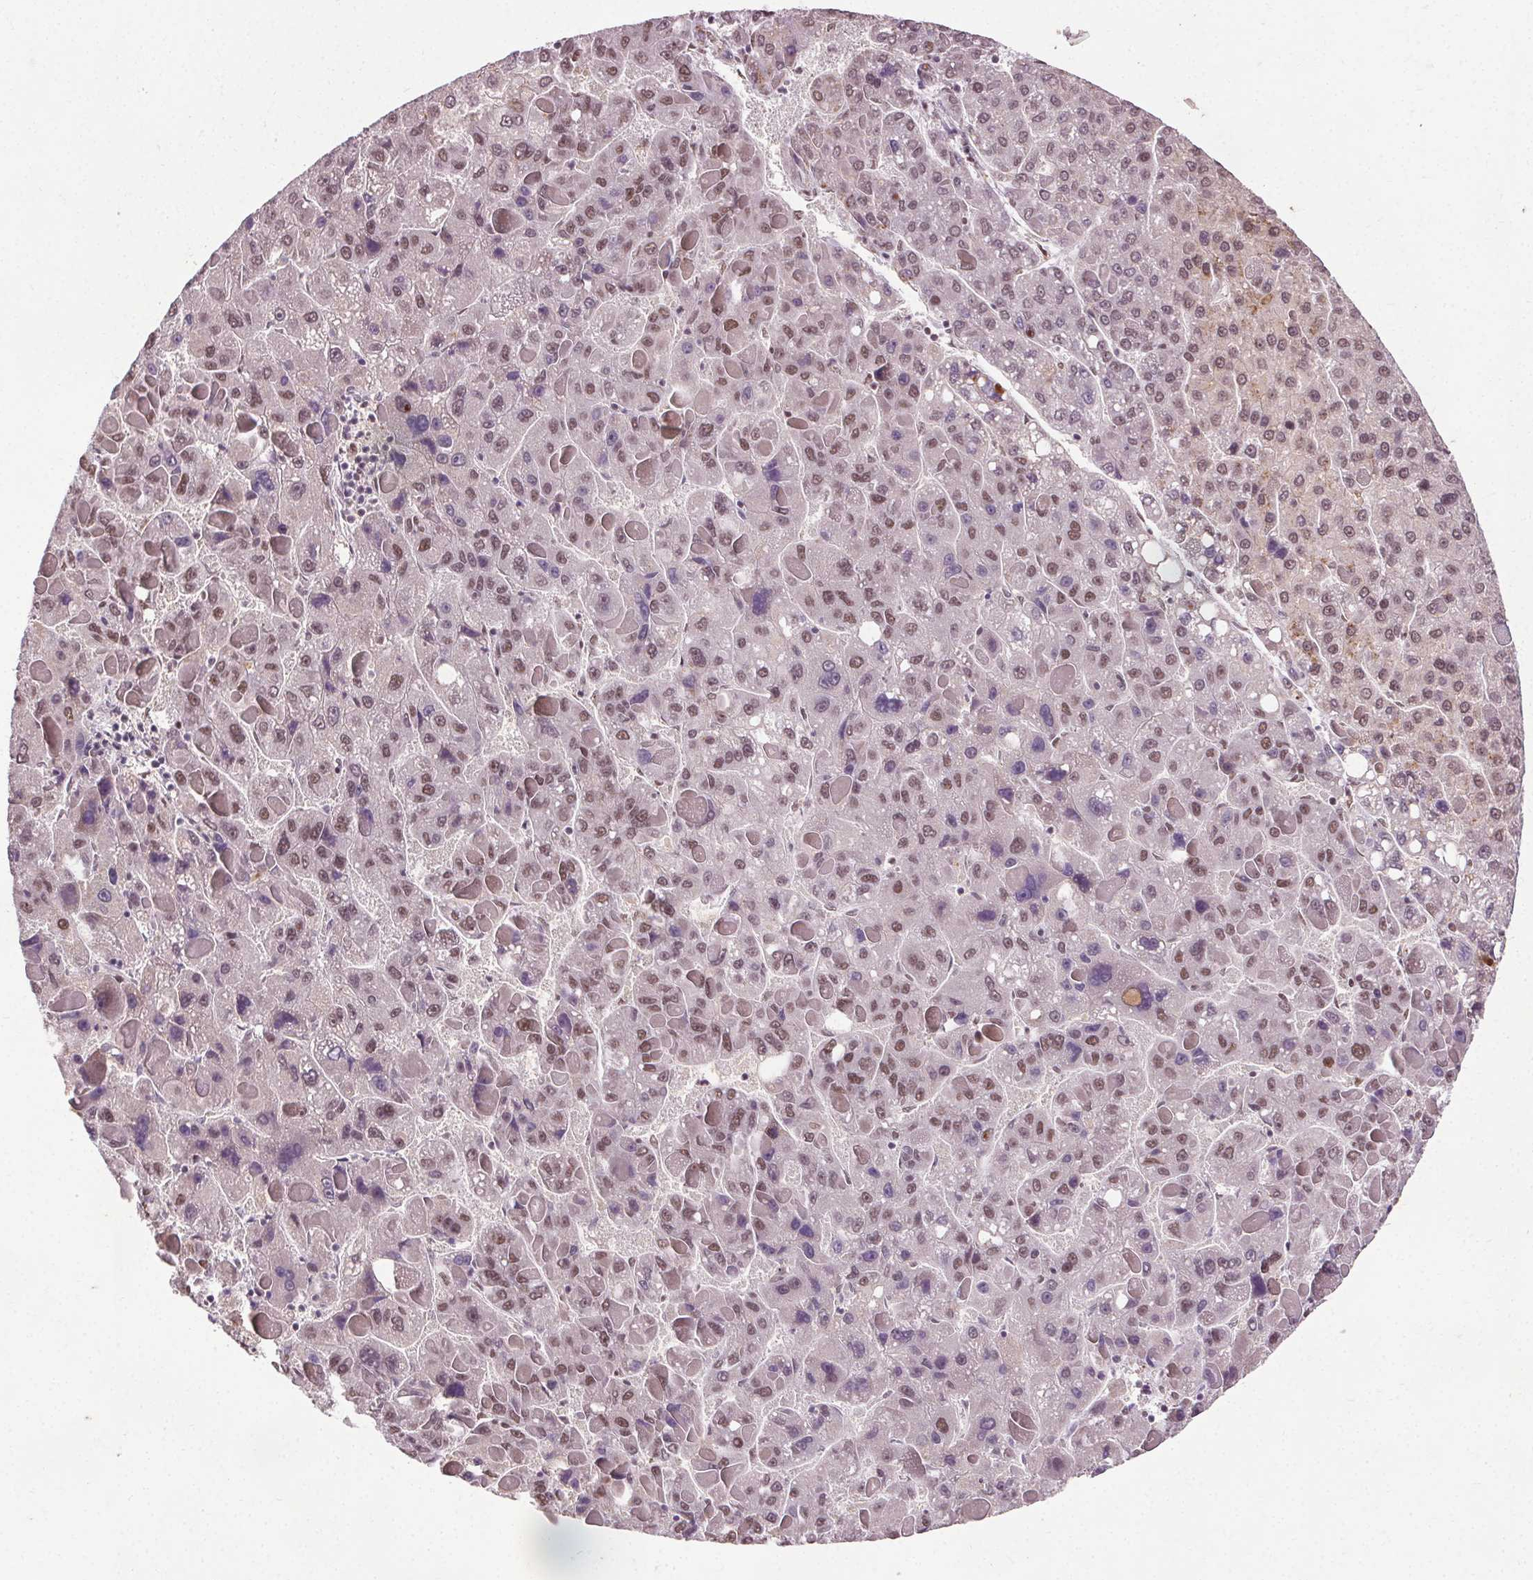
{"staining": {"intensity": "moderate", "quantity": ">75%", "location": "nuclear"}, "tissue": "liver cancer", "cell_type": "Tumor cells", "image_type": "cancer", "snomed": [{"axis": "morphology", "description": "Carcinoma, Hepatocellular, NOS"}, {"axis": "topography", "description": "Liver"}], "caption": "A high-resolution image shows immunohistochemistry (IHC) staining of liver hepatocellular carcinoma, which demonstrates moderate nuclear staining in about >75% of tumor cells.", "gene": "MED6", "patient": {"sex": "female", "age": 82}}